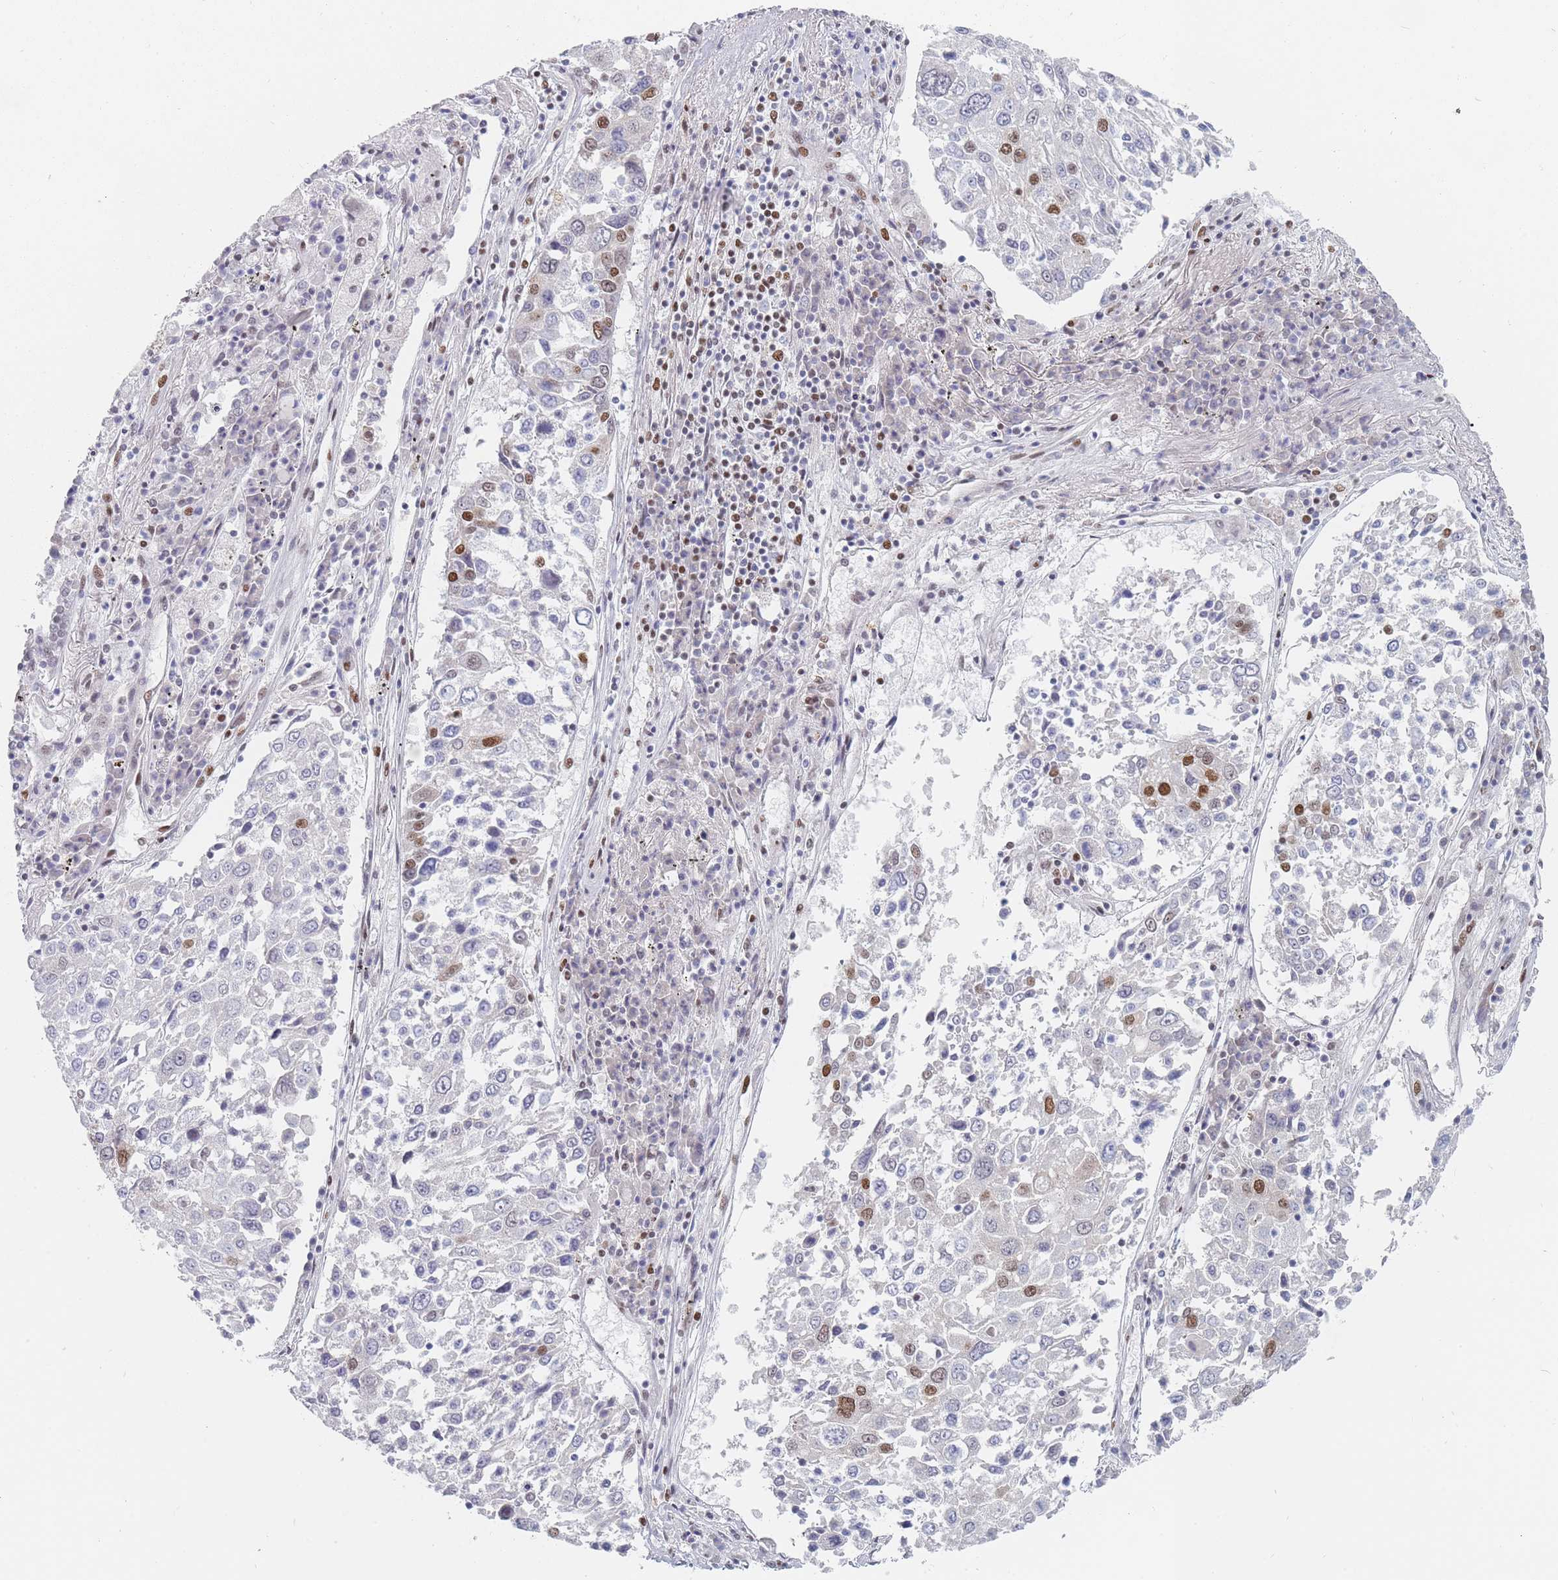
{"staining": {"intensity": "moderate", "quantity": "25%-75%", "location": "nuclear"}, "tissue": "lung cancer", "cell_type": "Tumor cells", "image_type": "cancer", "snomed": [{"axis": "morphology", "description": "Squamous cell carcinoma, NOS"}, {"axis": "topography", "description": "Lung"}], "caption": "Tumor cells show medium levels of moderate nuclear positivity in approximately 25%-75% of cells in lung squamous cell carcinoma. (IHC, brightfield microscopy, high magnification).", "gene": "SAFB2", "patient": {"sex": "male", "age": 65}}